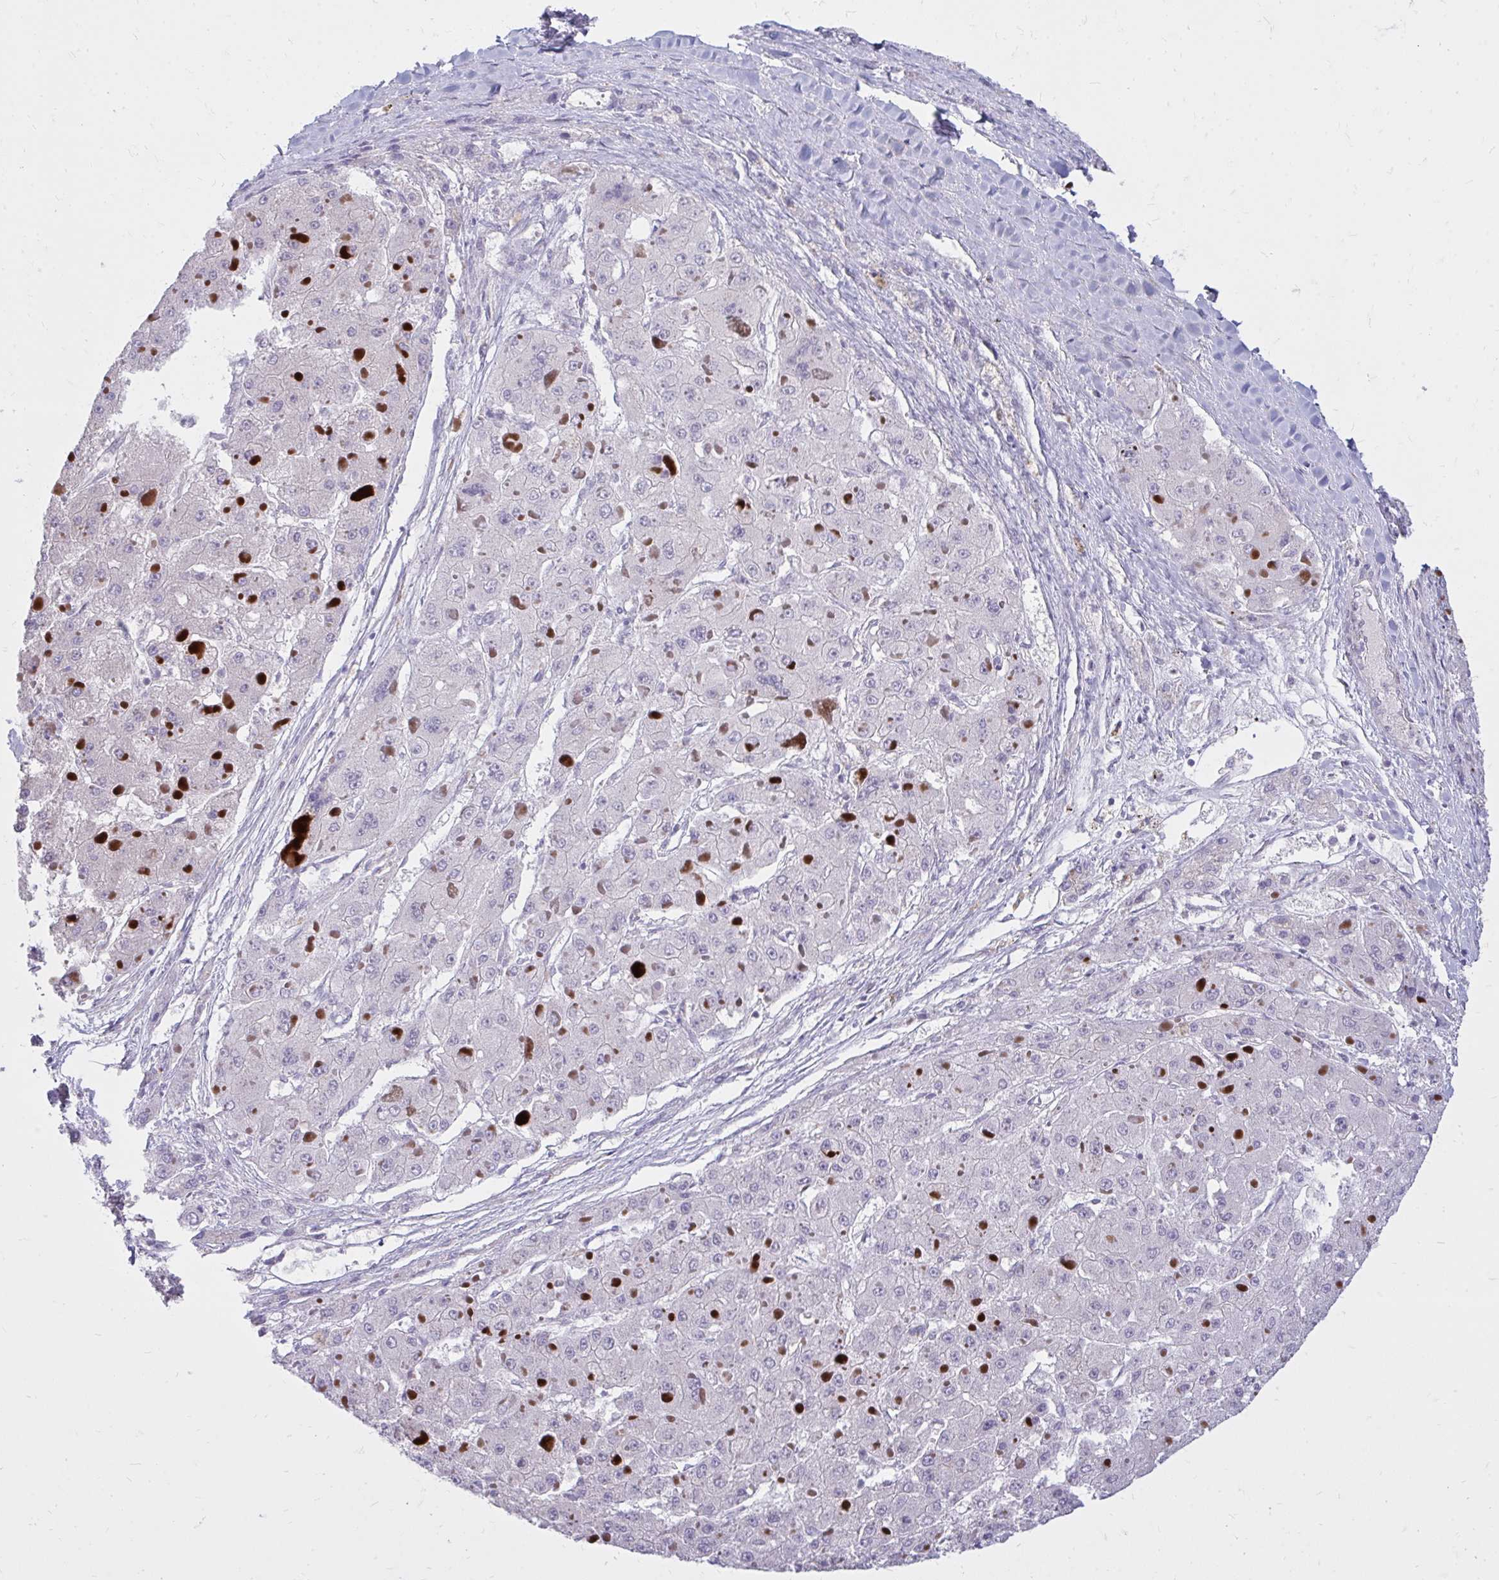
{"staining": {"intensity": "negative", "quantity": "none", "location": "none"}, "tissue": "liver cancer", "cell_type": "Tumor cells", "image_type": "cancer", "snomed": [{"axis": "morphology", "description": "Carcinoma, Hepatocellular, NOS"}, {"axis": "topography", "description": "Liver"}], "caption": "Micrograph shows no significant protein staining in tumor cells of liver hepatocellular carcinoma.", "gene": "RAB6B", "patient": {"sex": "female", "age": 73}}